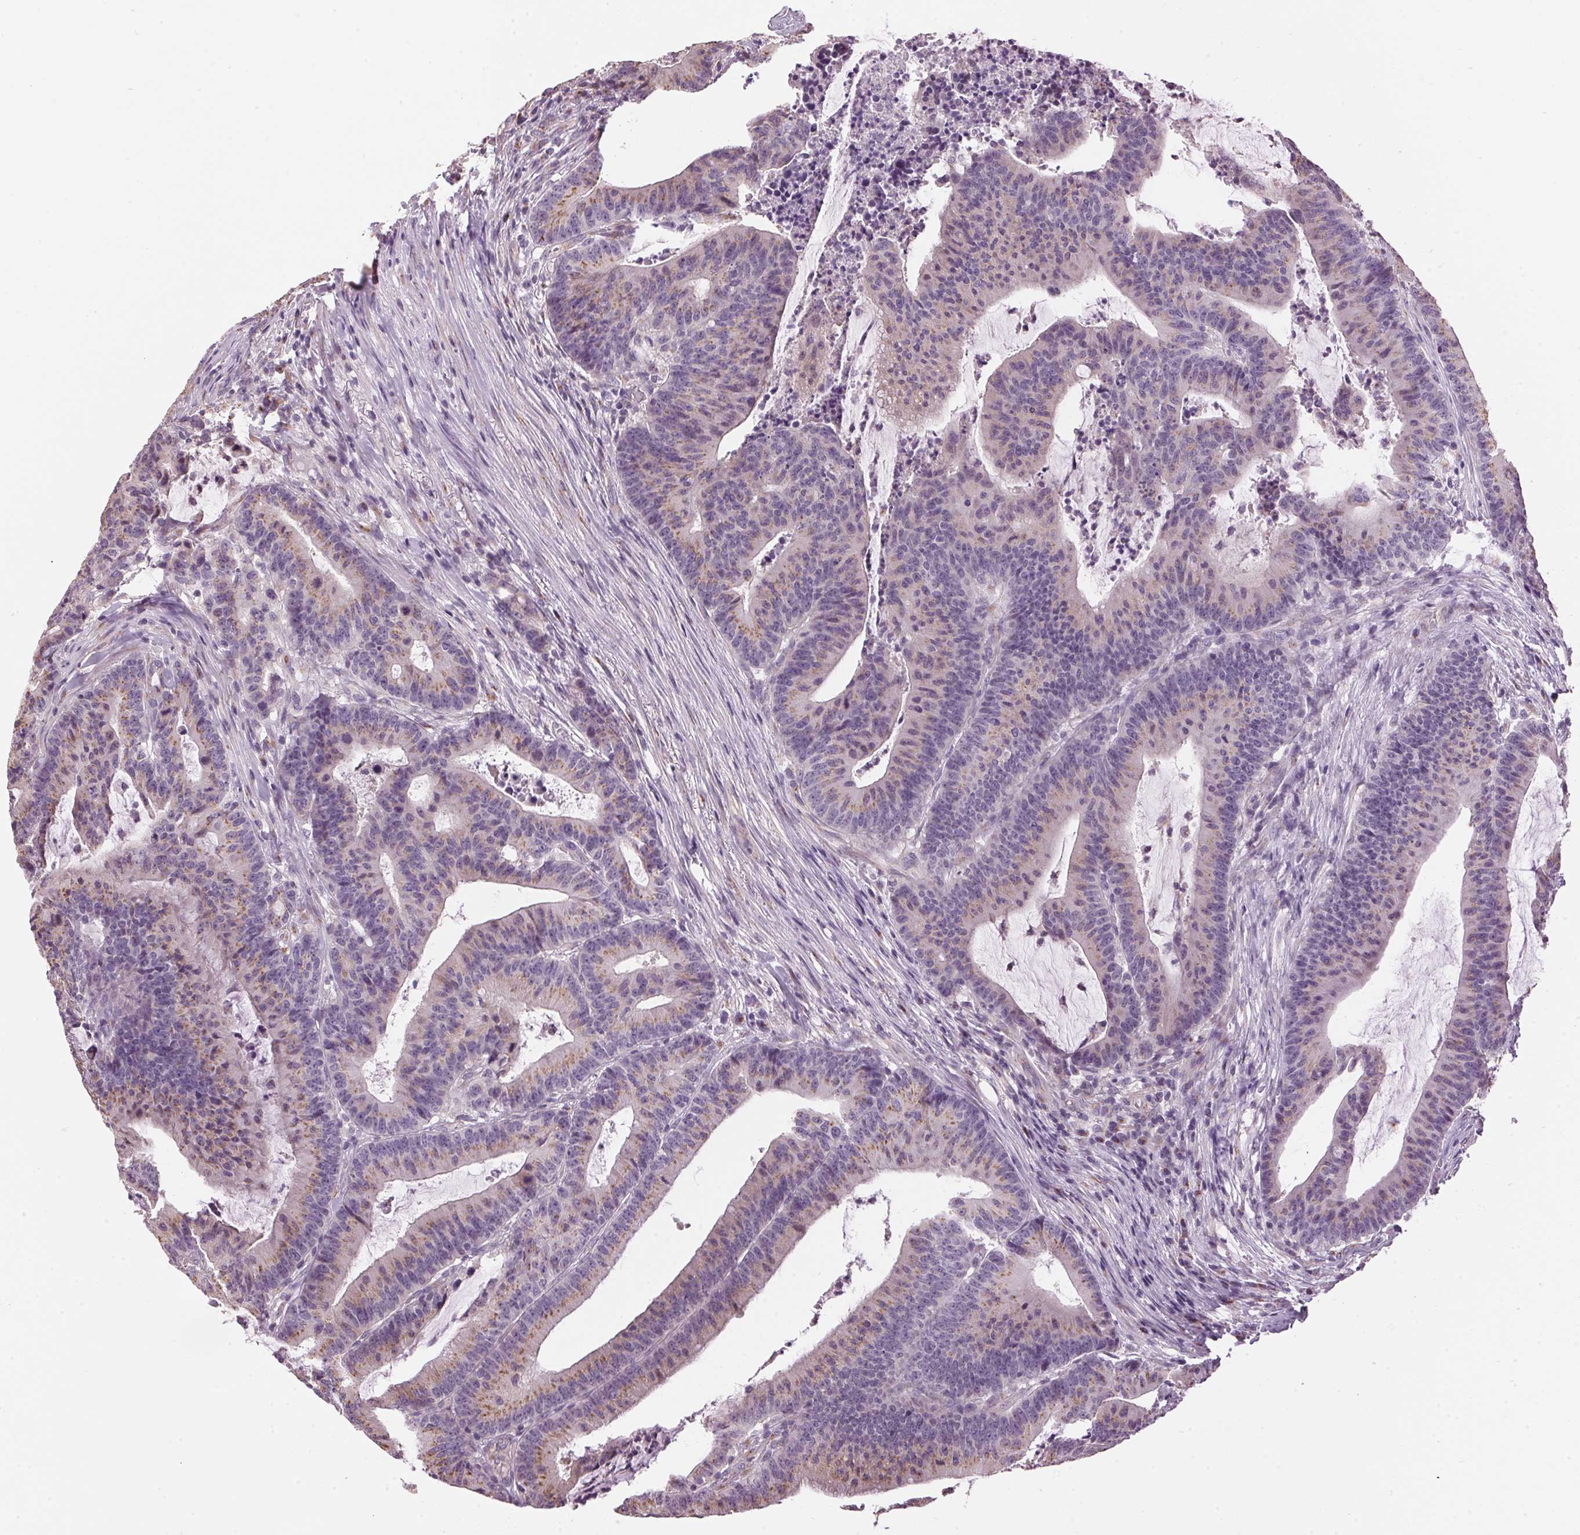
{"staining": {"intensity": "moderate", "quantity": "25%-75%", "location": "cytoplasmic/membranous"}, "tissue": "colorectal cancer", "cell_type": "Tumor cells", "image_type": "cancer", "snomed": [{"axis": "morphology", "description": "Adenocarcinoma, NOS"}, {"axis": "topography", "description": "Colon"}], "caption": "IHC of adenocarcinoma (colorectal) displays medium levels of moderate cytoplasmic/membranous positivity in about 25%-75% of tumor cells.", "gene": "GOLPH3", "patient": {"sex": "female", "age": 78}}